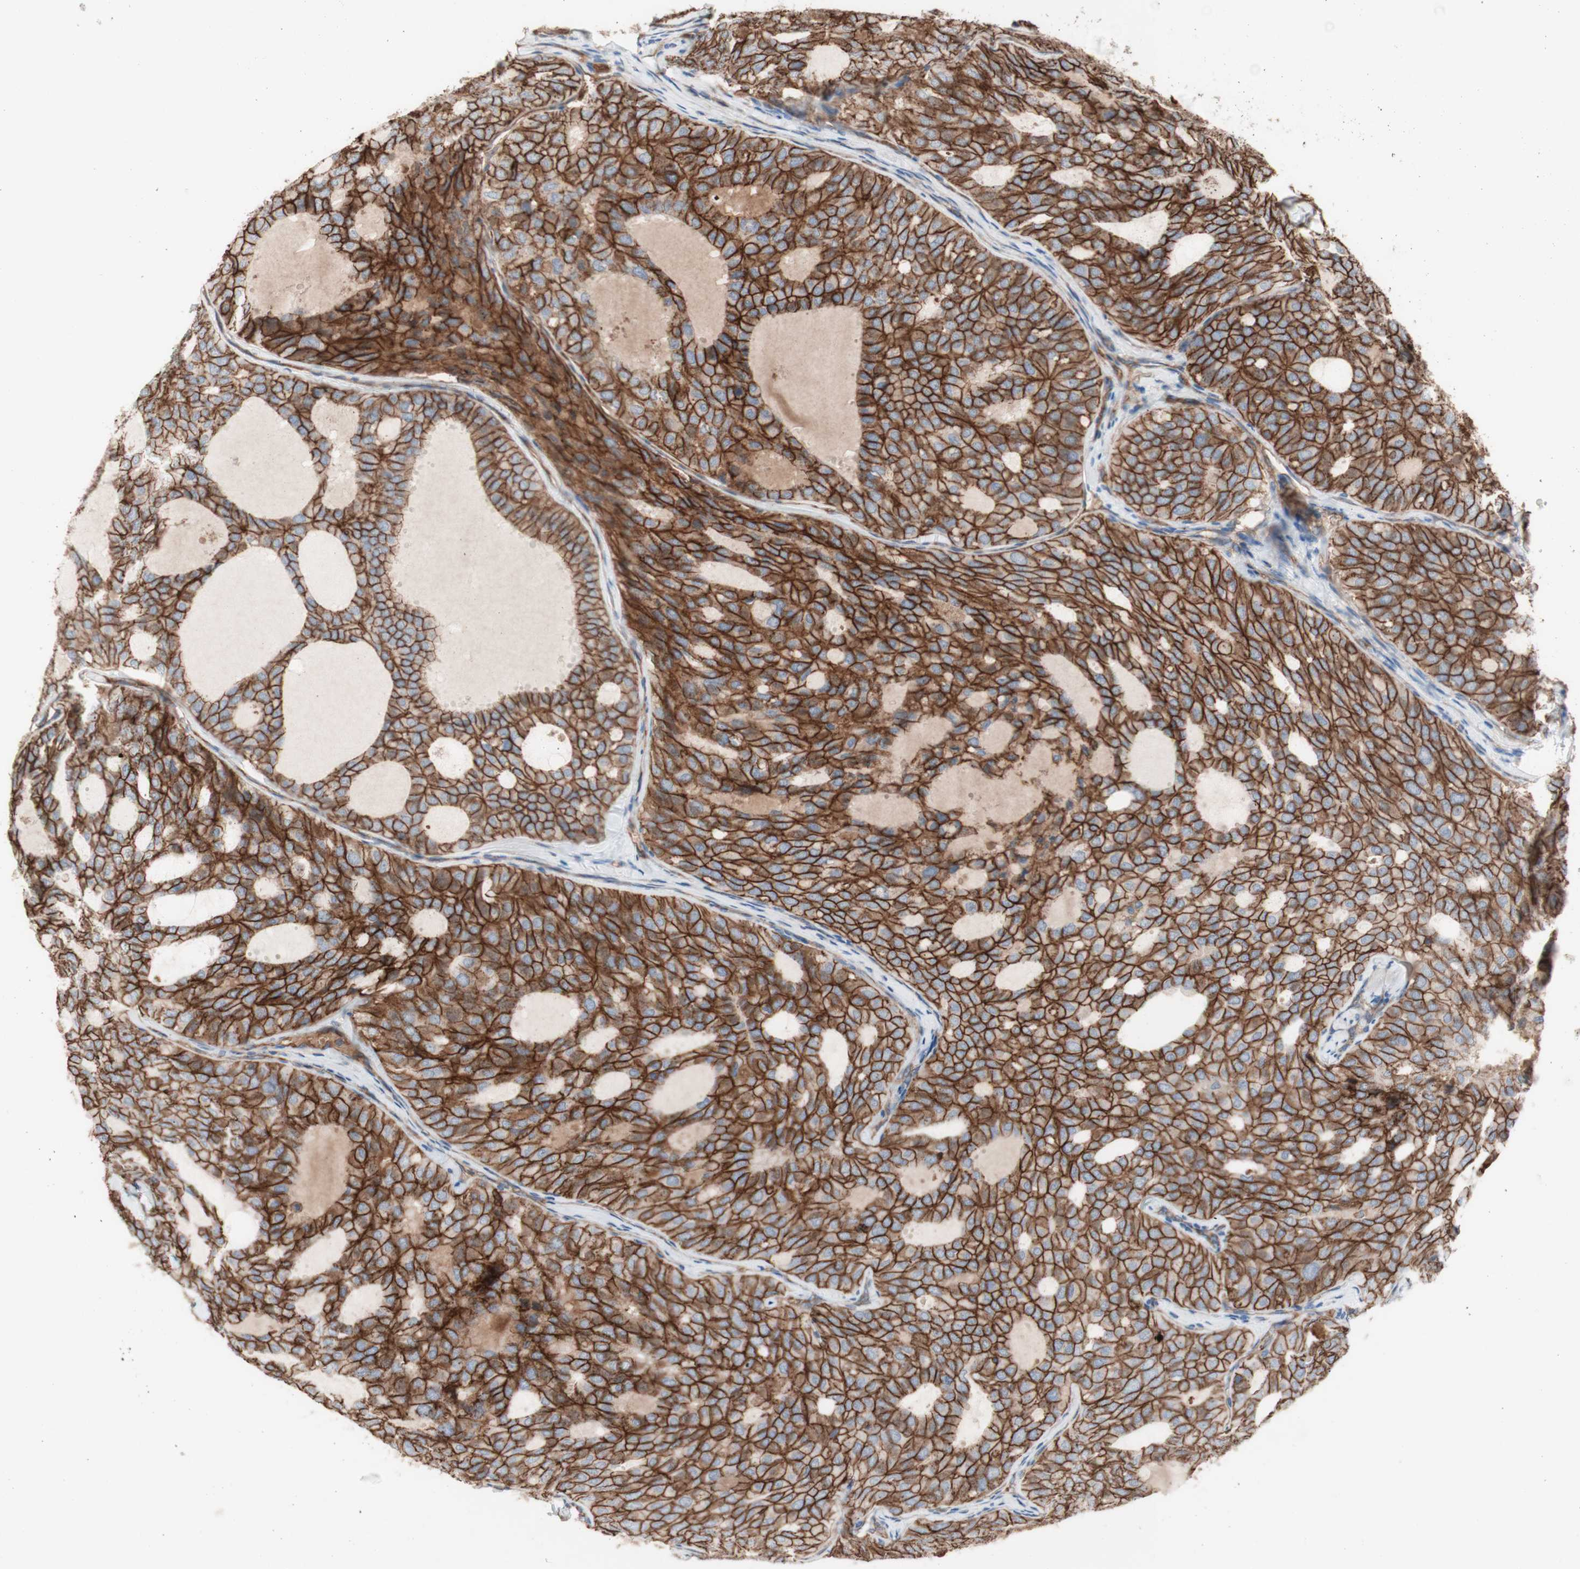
{"staining": {"intensity": "strong", "quantity": ">75%", "location": "cytoplasmic/membranous"}, "tissue": "thyroid cancer", "cell_type": "Tumor cells", "image_type": "cancer", "snomed": [{"axis": "morphology", "description": "Follicular adenoma carcinoma, NOS"}, {"axis": "topography", "description": "Thyroid gland"}], "caption": "Thyroid cancer (follicular adenoma carcinoma) stained with DAB immunohistochemistry reveals high levels of strong cytoplasmic/membranous staining in about >75% of tumor cells. (Brightfield microscopy of DAB IHC at high magnification).", "gene": "CD46", "patient": {"sex": "male", "age": 75}}